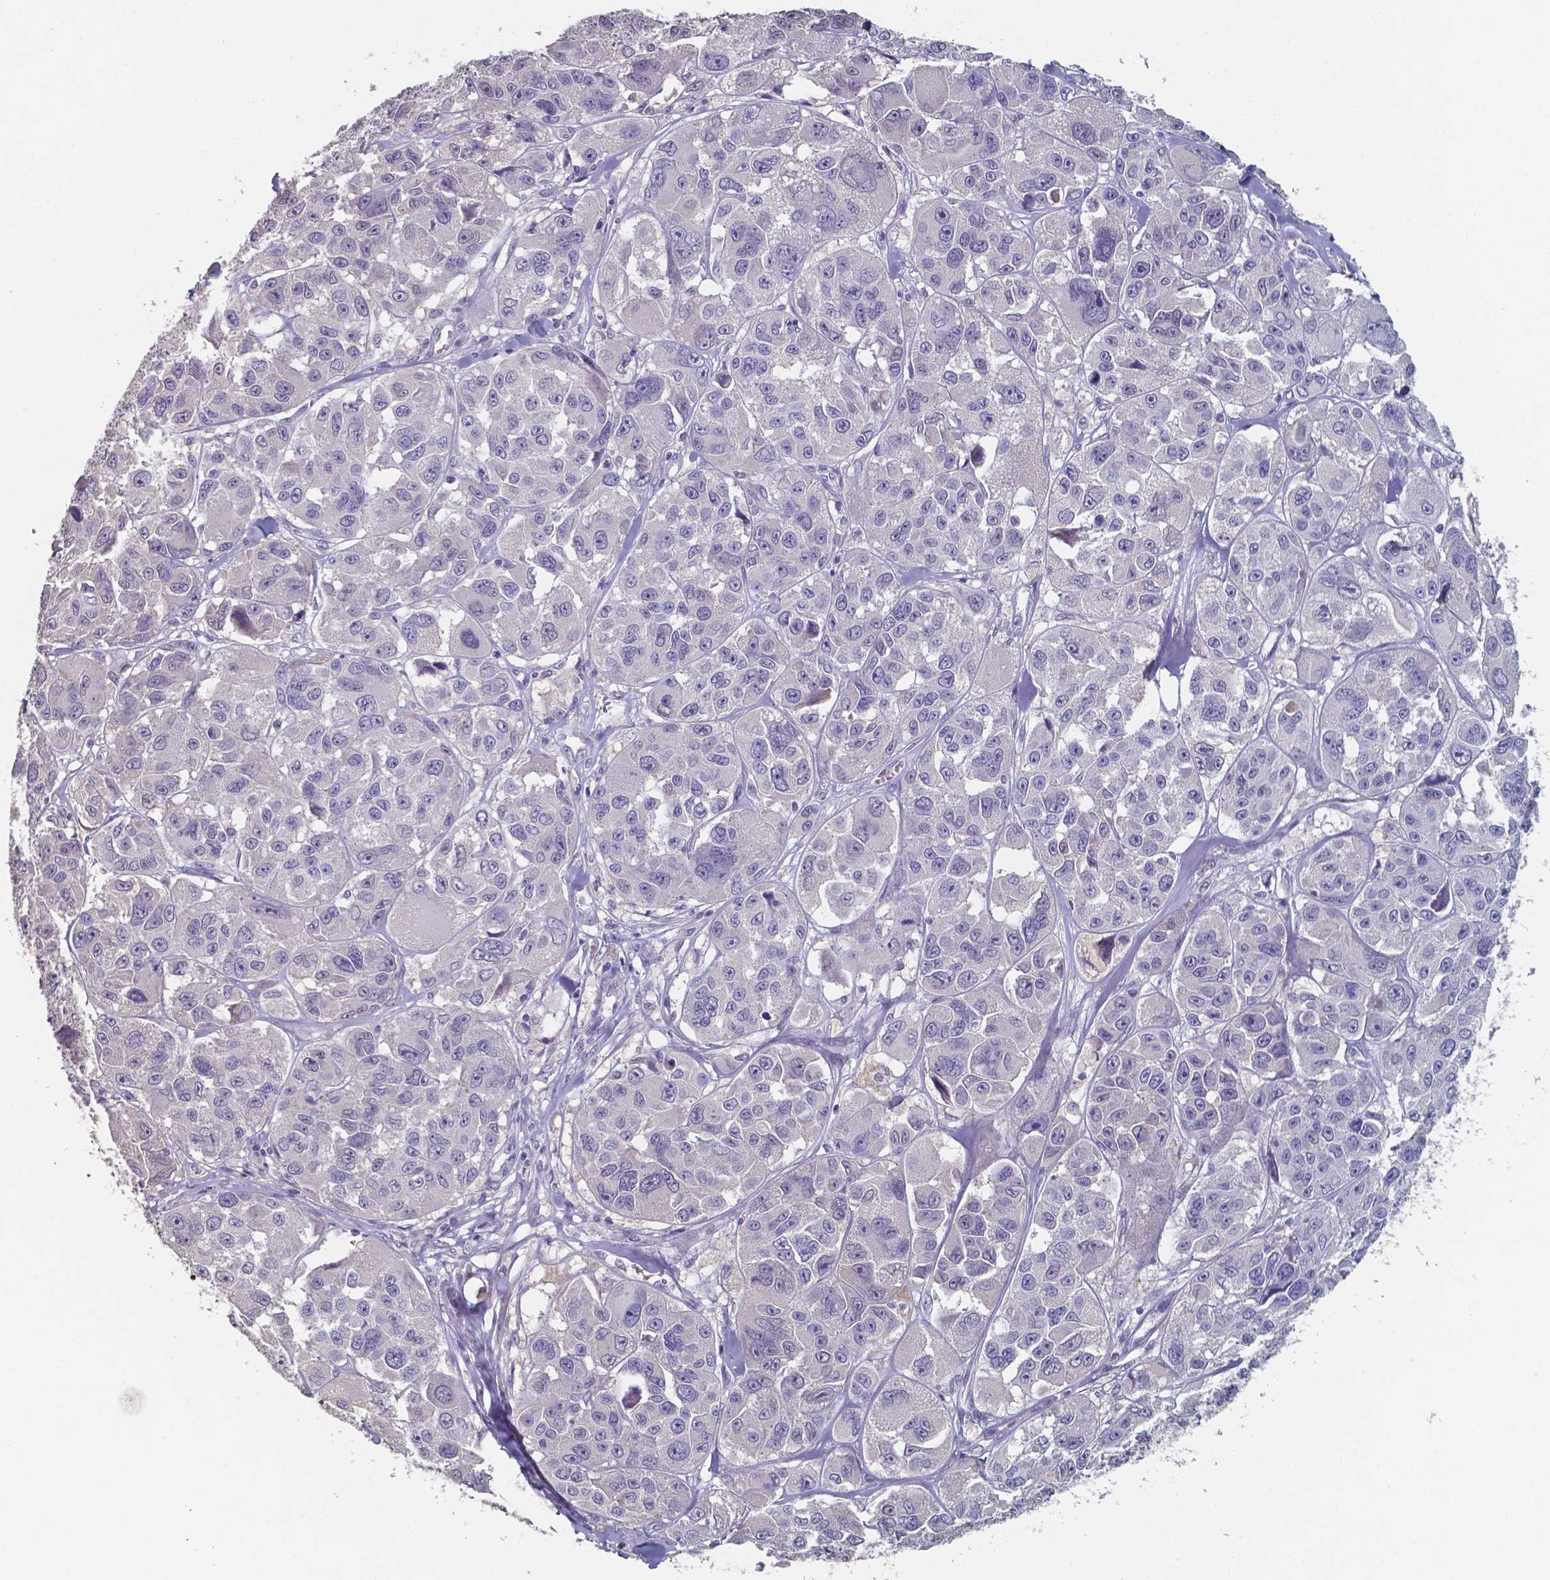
{"staining": {"intensity": "negative", "quantity": "none", "location": "none"}, "tissue": "melanoma", "cell_type": "Tumor cells", "image_type": "cancer", "snomed": [{"axis": "morphology", "description": "Malignant melanoma, NOS"}, {"axis": "topography", "description": "Skin"}], "caption": "High magnification brightfield microscopy of malignant melanoma stained with DAB (3,3'-diaminobenzidine) (brown) and counterstained with hematoxylin (blue): tumor cells show no significant staining.", "gene": "FOXJ1", "patient": {"sex": "female", "age": 66}}